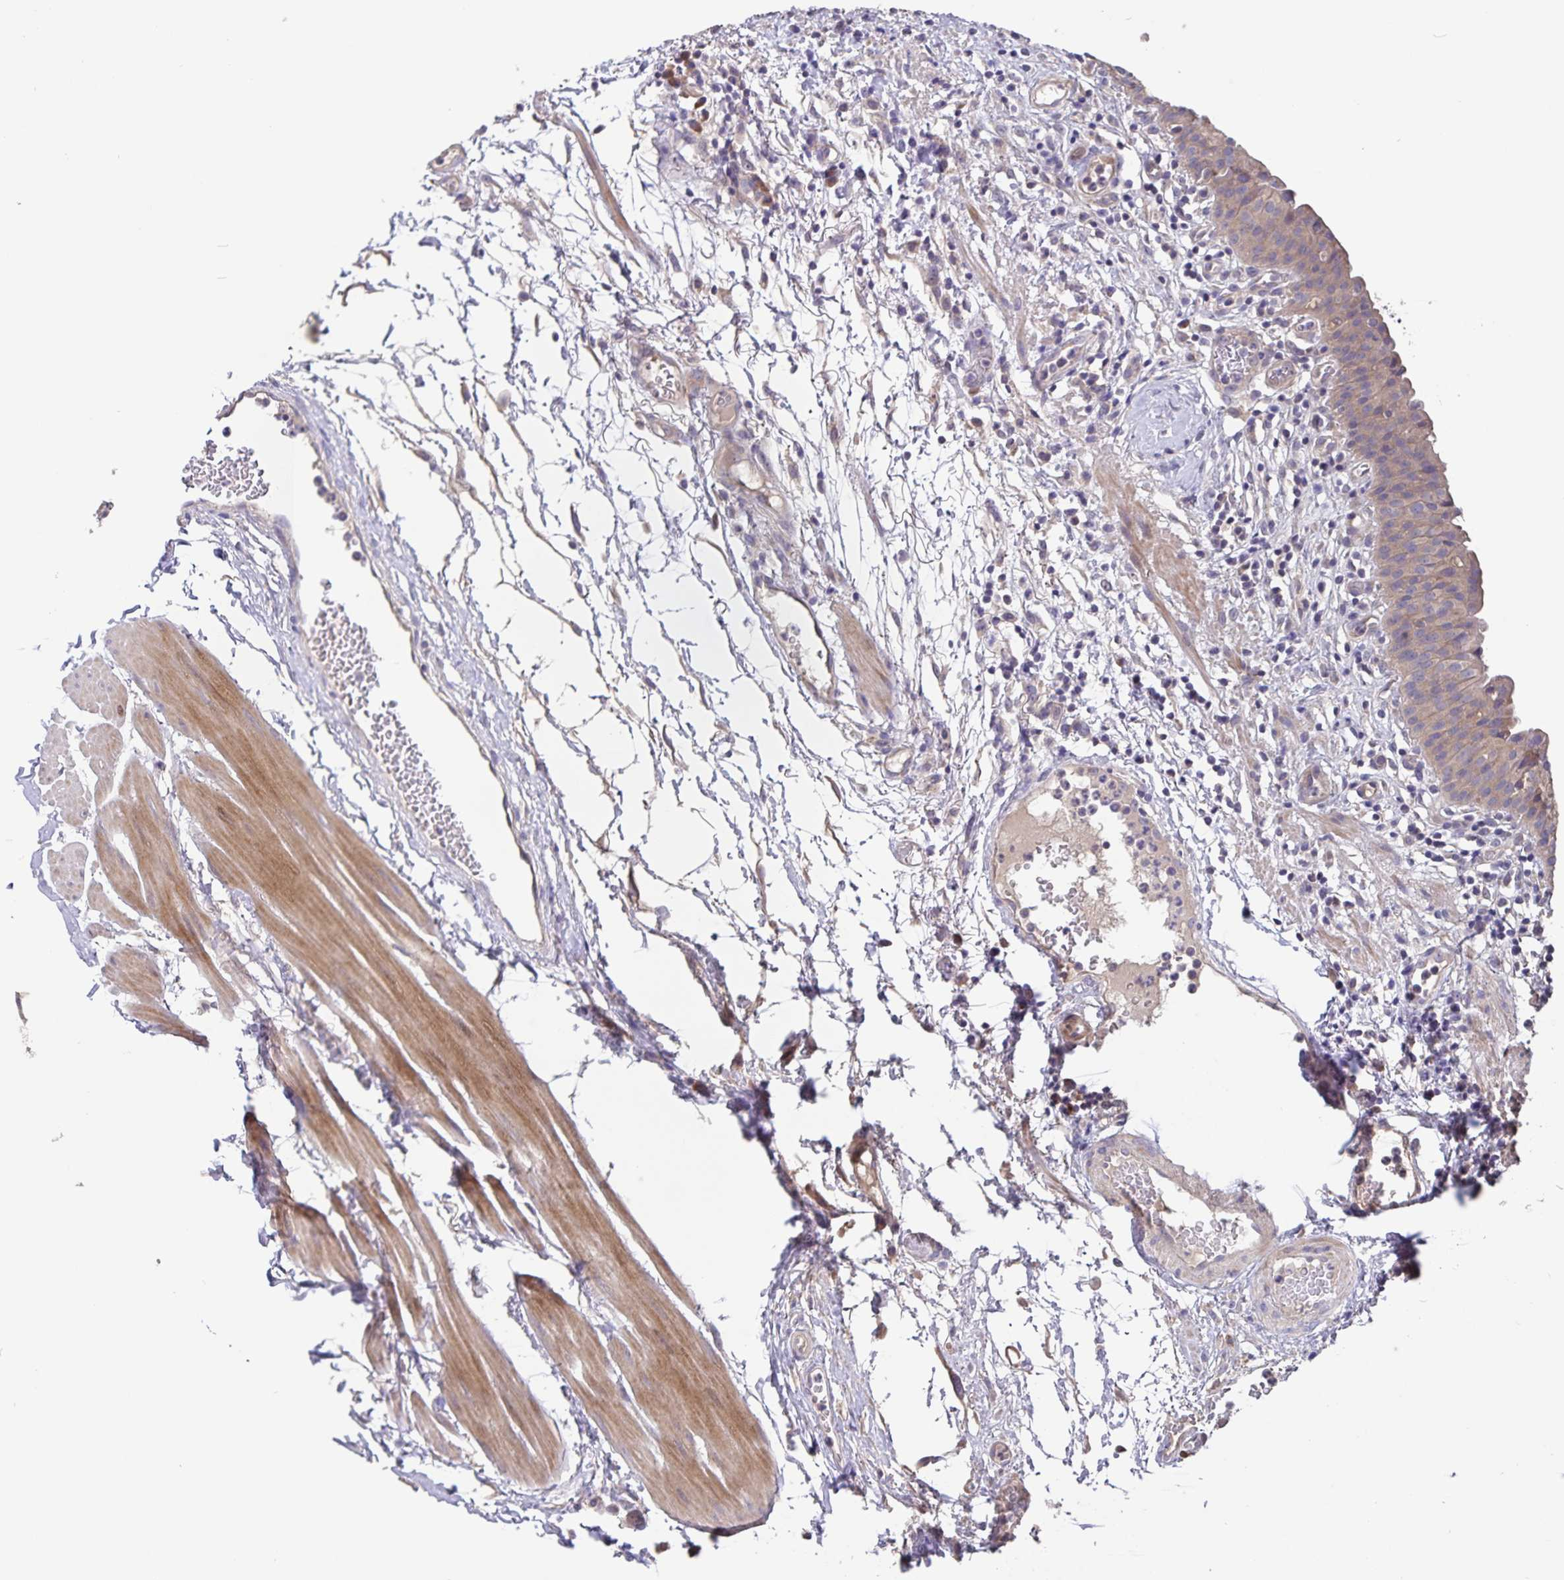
{"staining": {"intensity": "weak", "quantity": ">75%", "location": "cytoplasmic/membranous"}, "tissue": "urinary bladder", "cell_type": "Urothelial cells", "image_type": "normal", "snomed": [{"axis": "morphology", "description": "Normal tissue, NOS"}, {"axis": "morphology", "description": "Inflammation, NOS"}, {"axis": "topography", "description": "Urinary bladder"}], "caption": "Protein expression analysis of unremarkable human urinary bladder reveals weak cytoplasmic/membranous staining in about >75% of urothelial cells.", "gene": "FBXL16", "patient": {"sex": "male", "age": 57}}